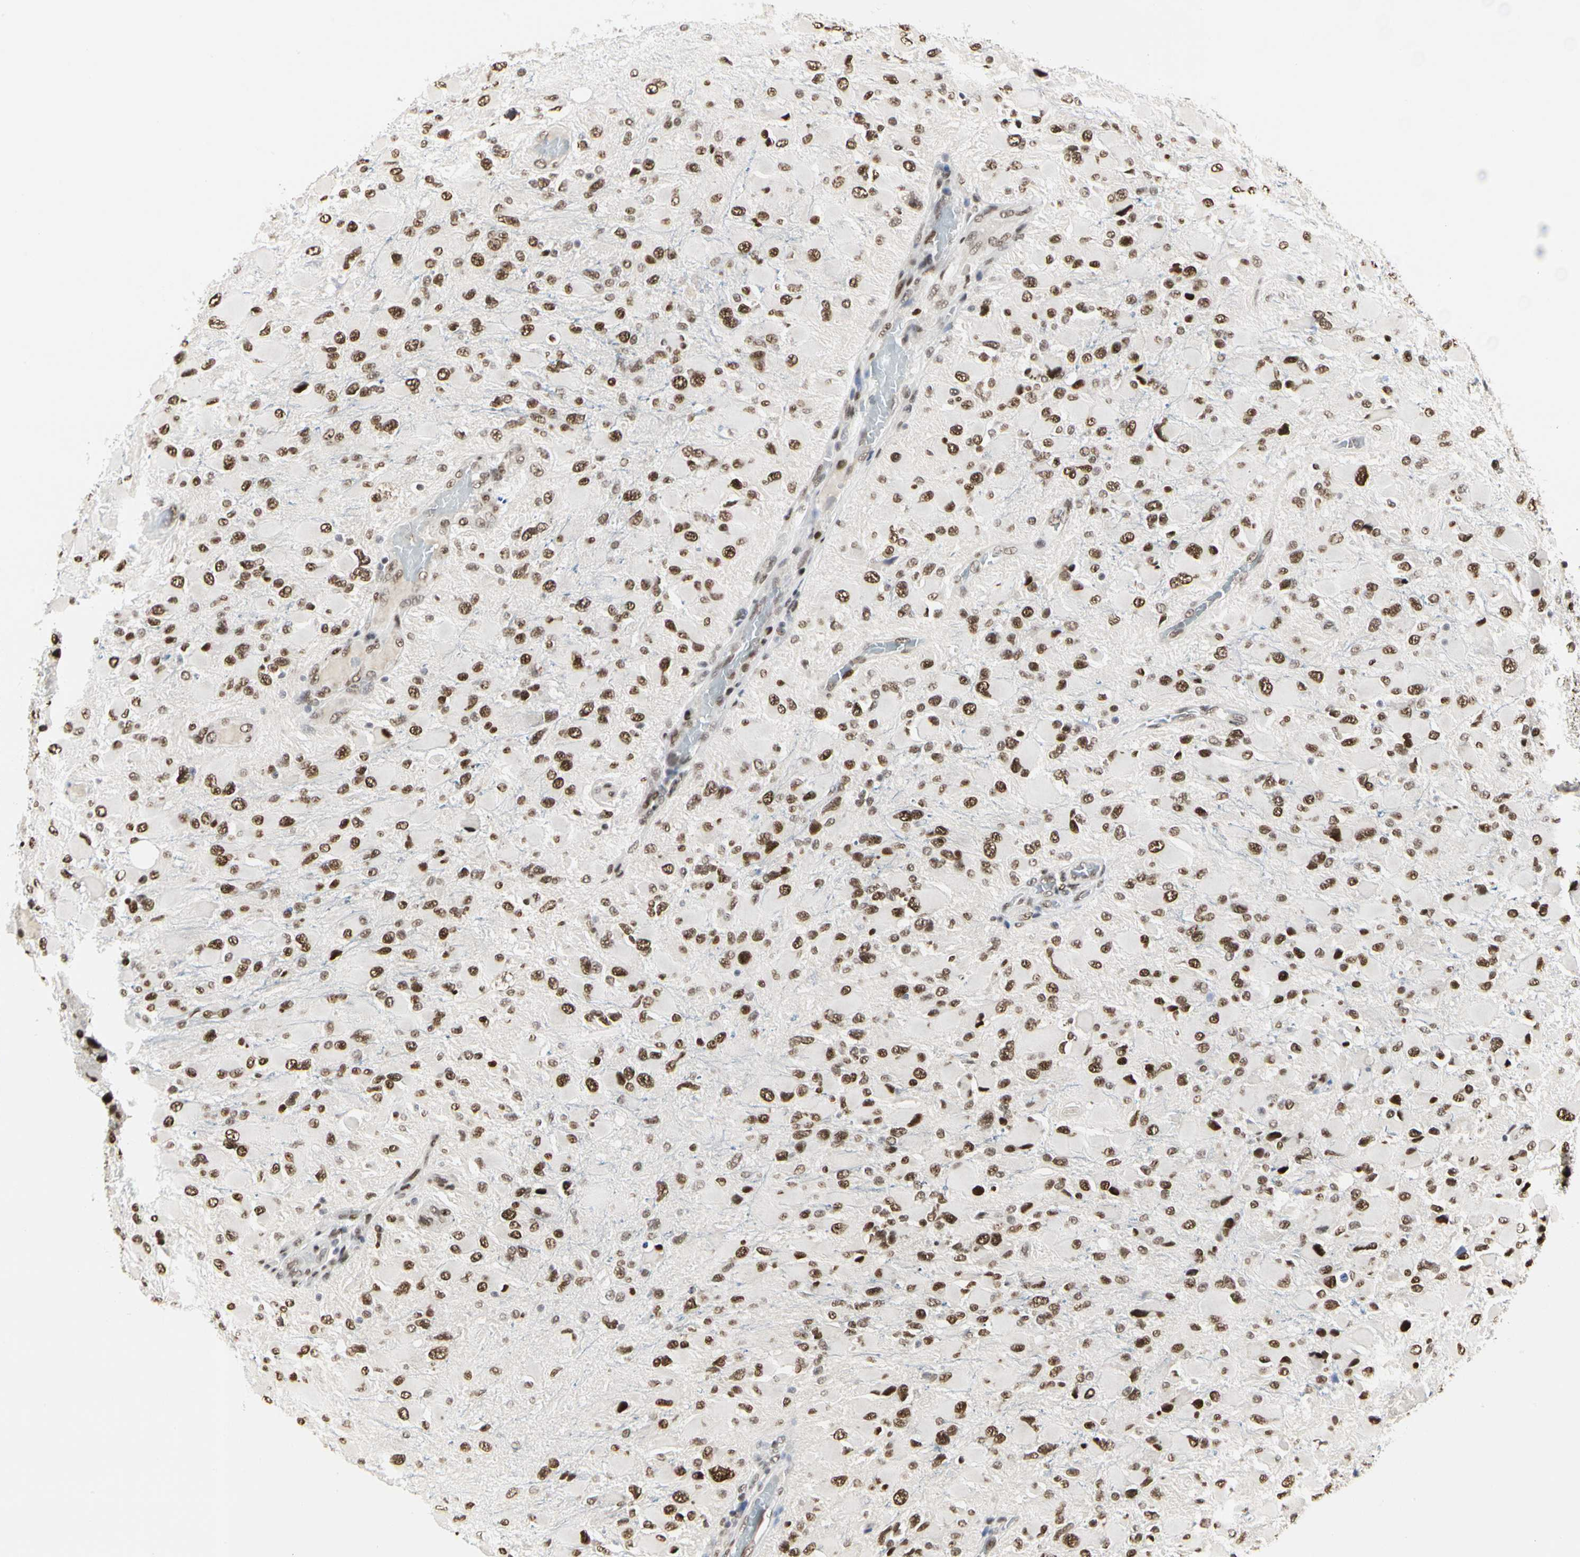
{"staining": {"intensity": "moderate", "quantity": ">75%", "location": "nuclear"}, "tissue": "glioma", "cell_type": "Tumor cells", "image_type": "cancer", "snomed": [{"axis": "morphology", "description": "Glioma, malignant, High grade"}, {"axis": "topography", "description": "Cerebral cortex"}], "caption": "Immunohistochemistry histopathology image of neoplastic tissue: malignant glioma (high-grade) stained using IHC shows medium levels of moderate protein expression localized specifically in the nuclear of tumor cells, appearing as a nuclear brown color.", "gene": "PRMT3", "patient": {"sex": "female", "age": 36}}